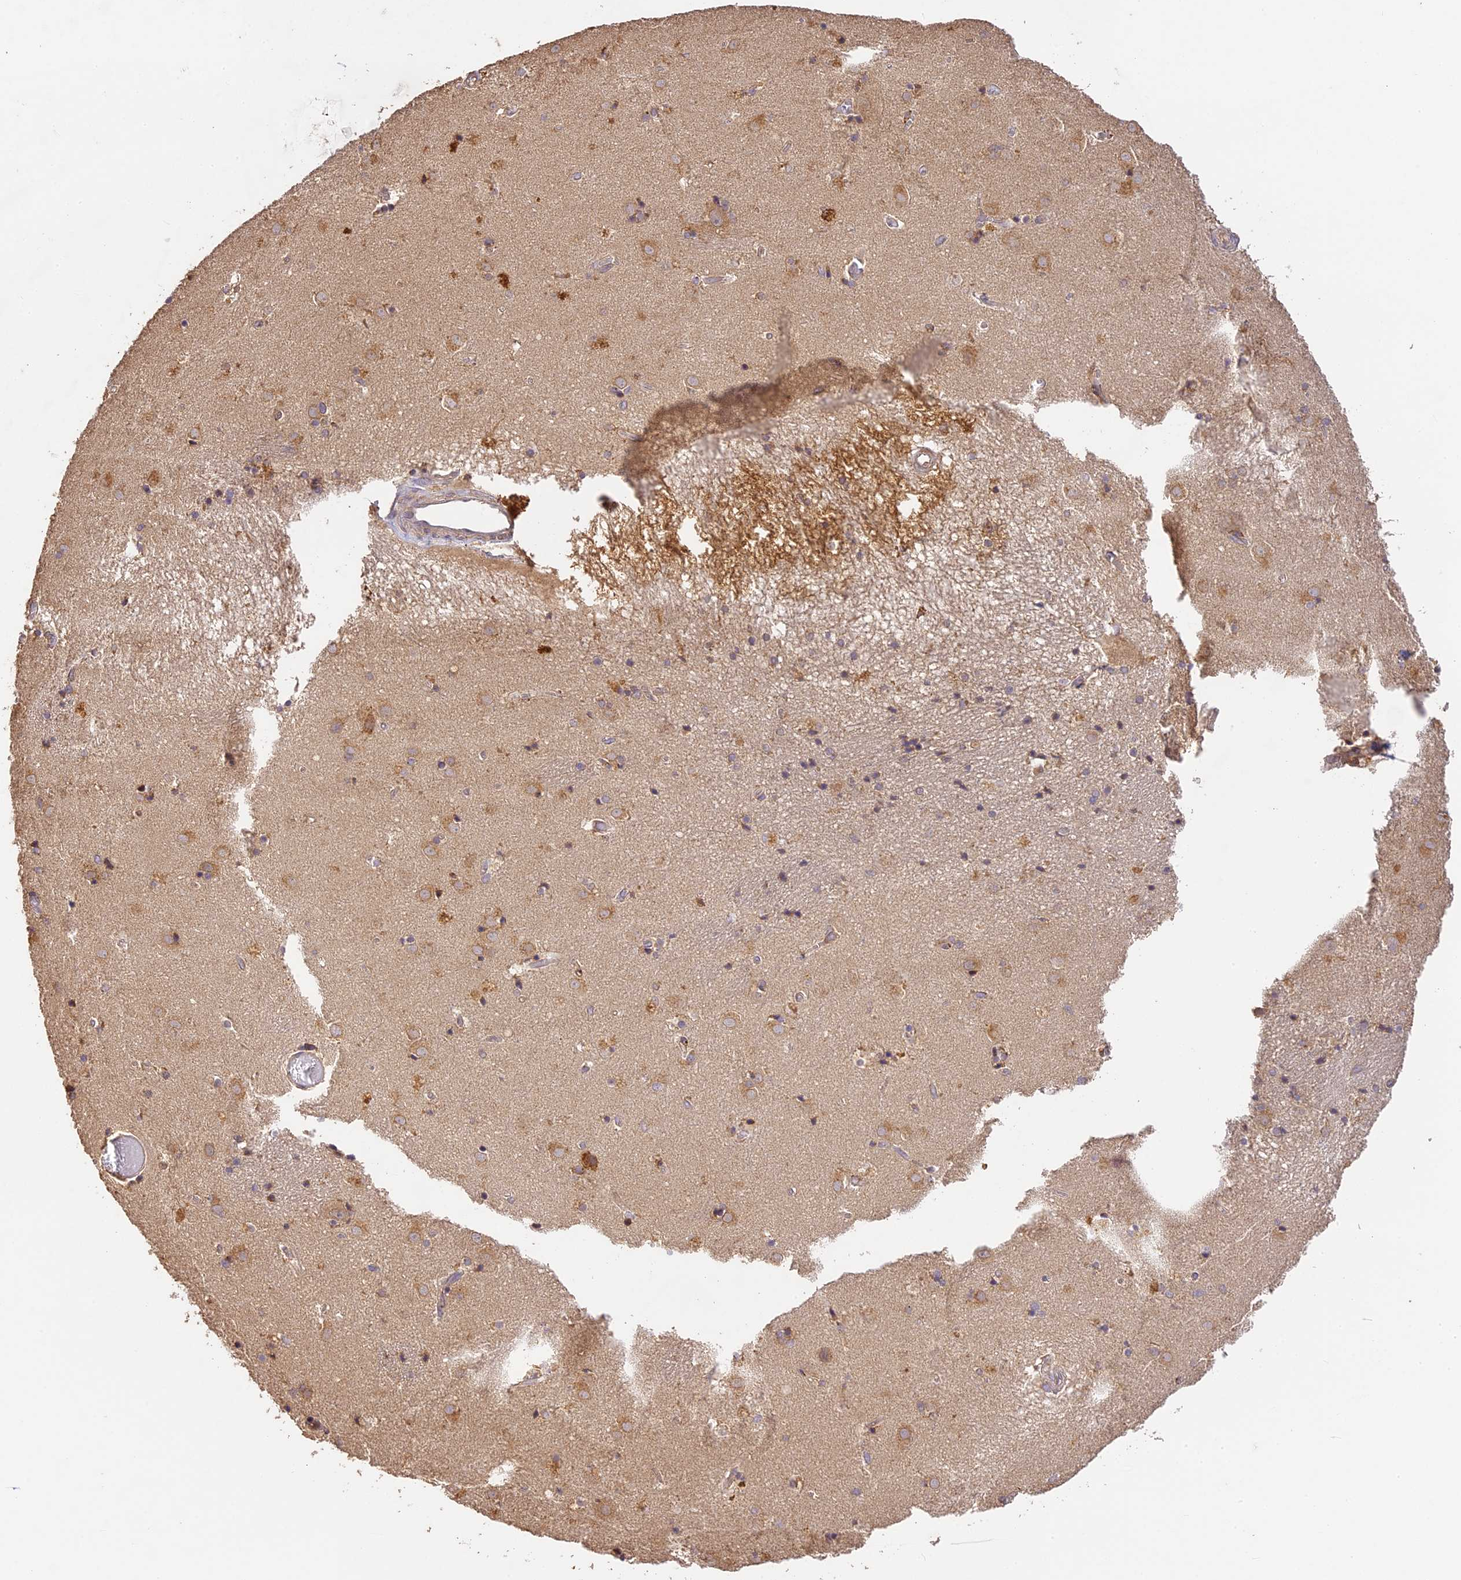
{"staining": {"intensity": "weak", "quantity": "<25%", "location": "cytoplasmic/membranous"}, "tissue": "caudate", "cell_type": "Glial cells", "image_type": "normal", "snomed": [{"axis": "morphology", "description": "Normal tissue, NOS"}, {"axis": "topography", "description": "Lateral ventricle wall"}], "caption": "DAB (3,3'-diaminobenzidine) immunohistochemical staining of normal caudate shows no significant staining in glial cells. (DAB (3,3'-diaminobenzidine) immunohistochemistry (IHC), high magnification).", "gene": "BRAP", "patient": {"sex": "male", "age": 70}}